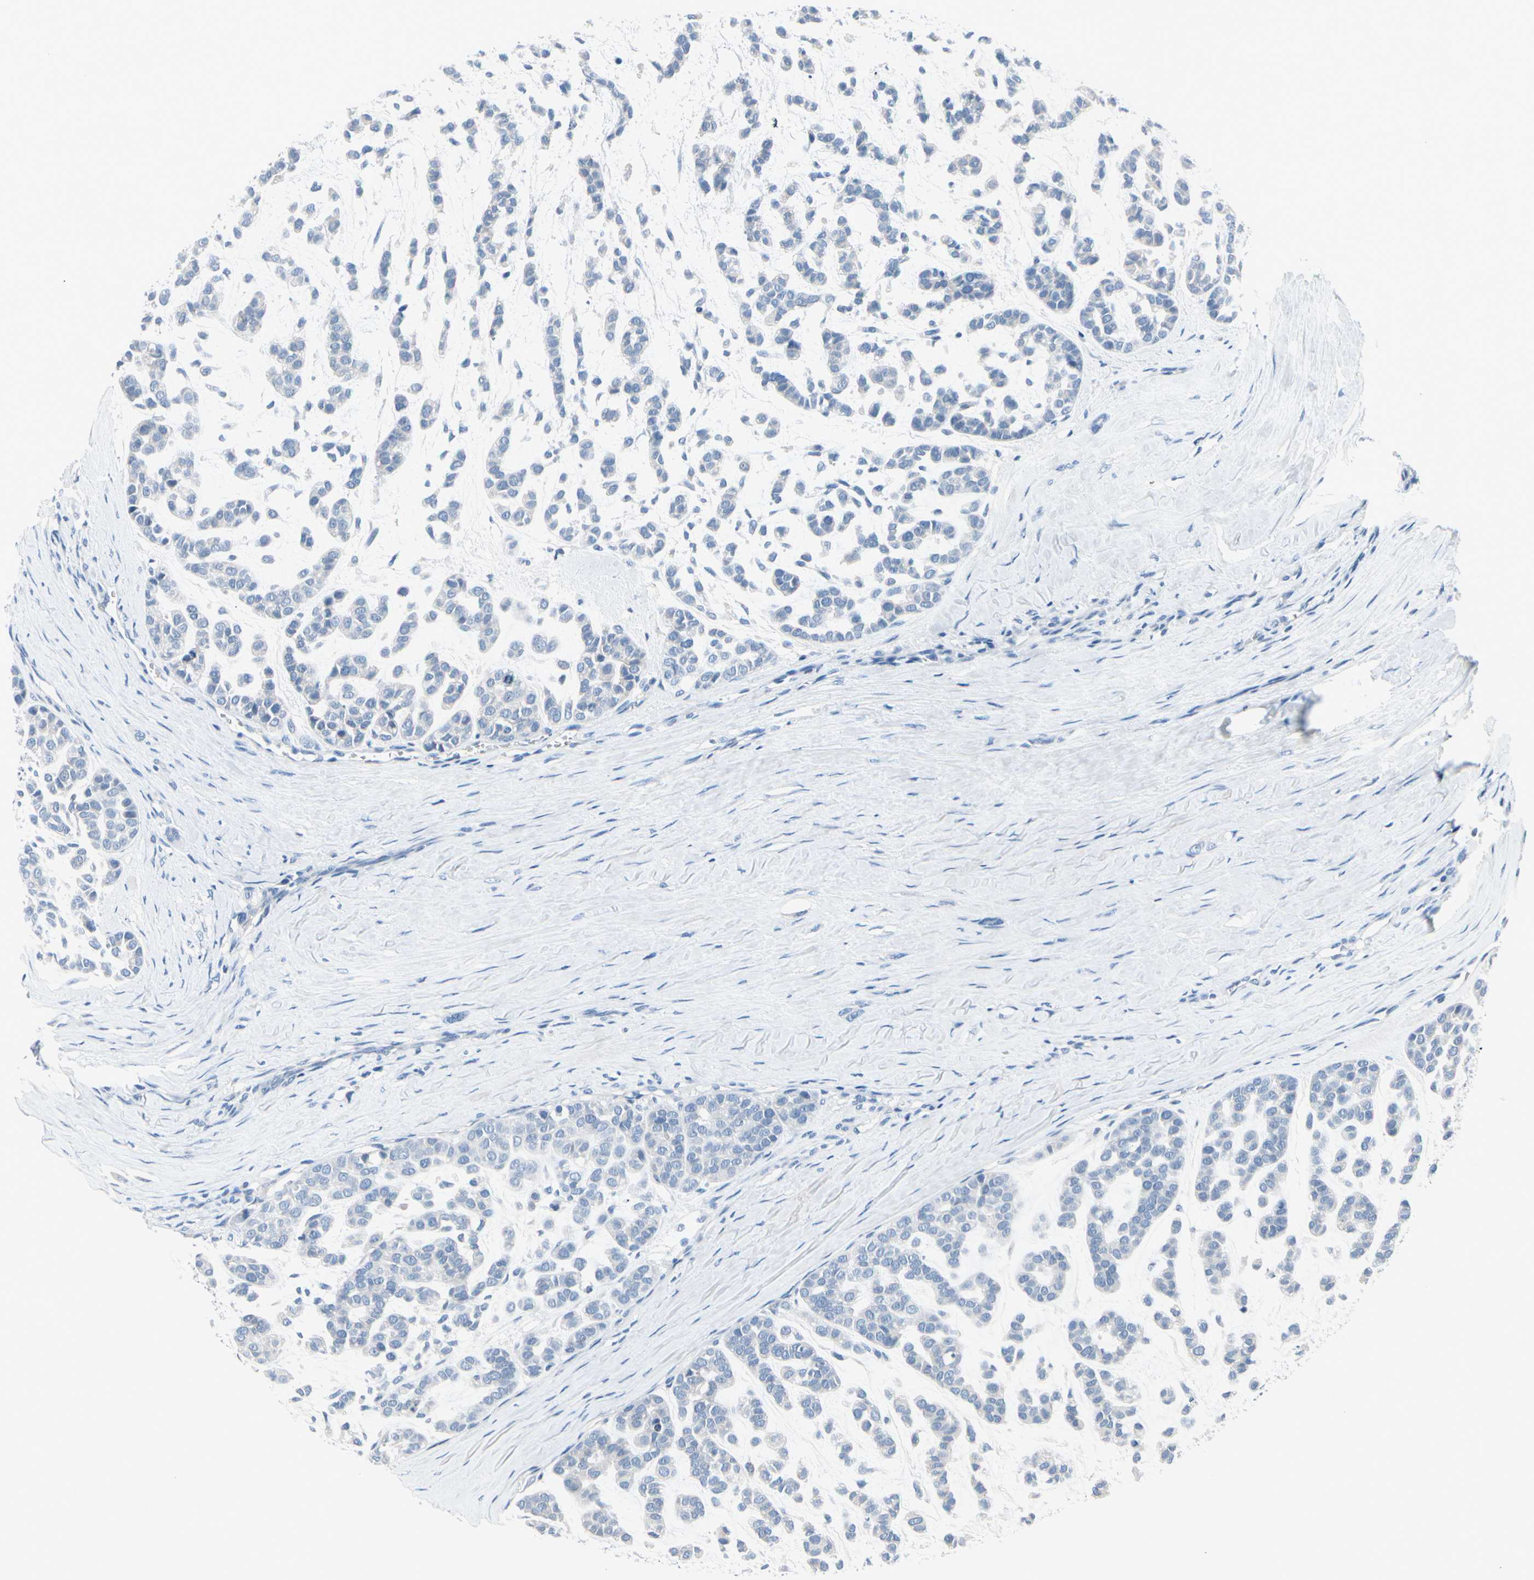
{"staining": {"intensity": "negative", "quantity": "none", "location": "none"}, "tissue": "head and neck cancer", "cell_type": "Tumor cells", "image_type": "cancer", "snomed": [{"axis": "morphology", "description": "Adenocarcinoma, NOS"}, {"axis": "morphology", "description": "Adenoma, NOS"}, {"axis": "topography", "description": "Head-Neck"}], "caption": "Tumor cells show no significant protein expression in head and neck cancer. (Immunohistochemistry (ihc), brightfield microscopy, high magnification).", "gene": "PGR", "patient": {"sex": "female", "age": 55}}